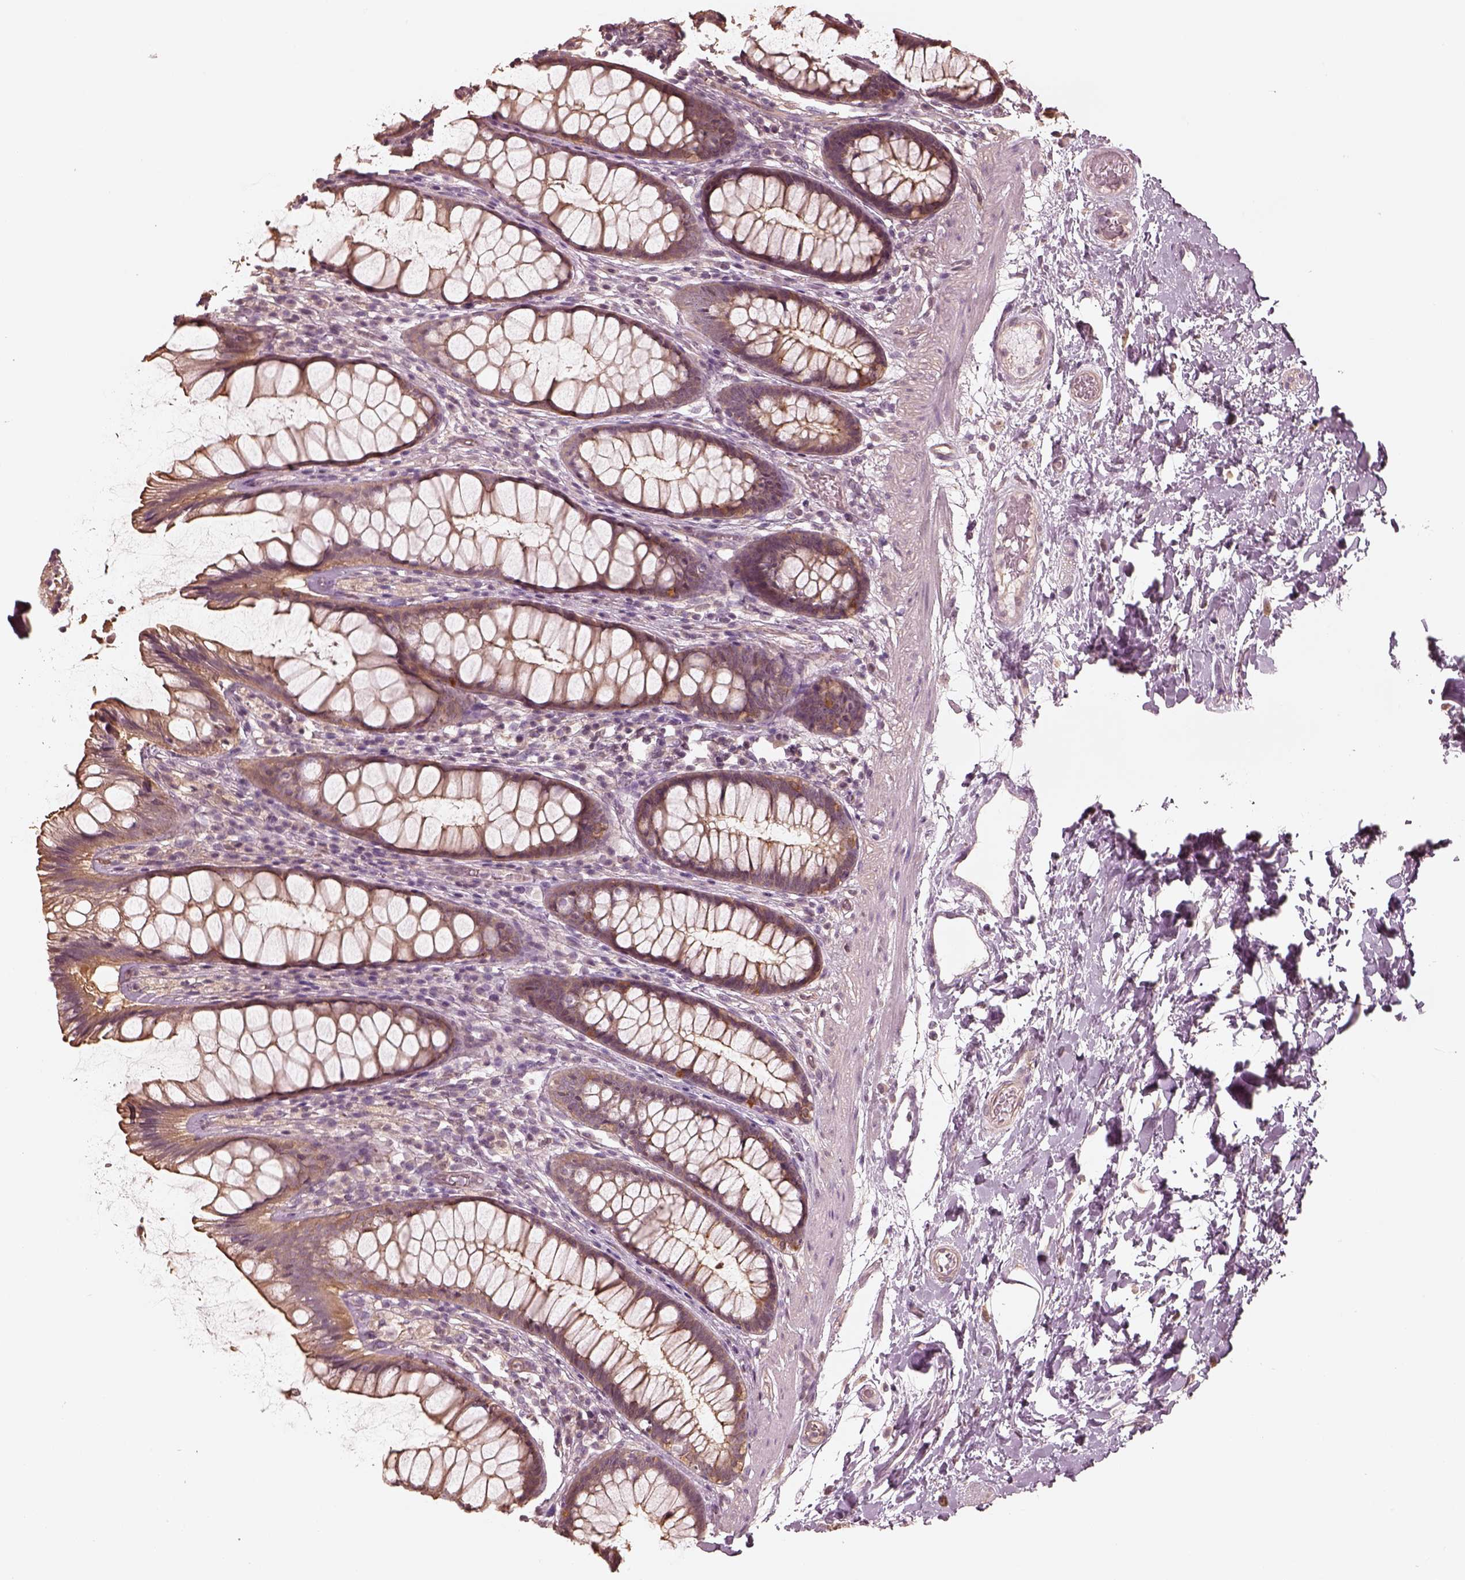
{"staining": {"intensity": "moderate", "quantity": ">75%", "location": "cytoplasmic/membranous"}, "tissue": "rectum", "cell_type": "Glandular cells", "image_type": "normal", "snomed": [{"axis": "morphology", "description": "Normal tissue, NOS"}, {"axis": "topography", "description": "Rectum"}], "caption": "Brown immunohistochemical staining in normal rectum shows moderate cytoplasmic/membranous expression in approximately >75% of glandular cells. The protein of interest is stained brown, and the nuclei are stained in blue (DAB IHC with brightfield microscopy, high magnification).", "gene": "KIF5C", "patient": {"sex": "male", "age": 72}}